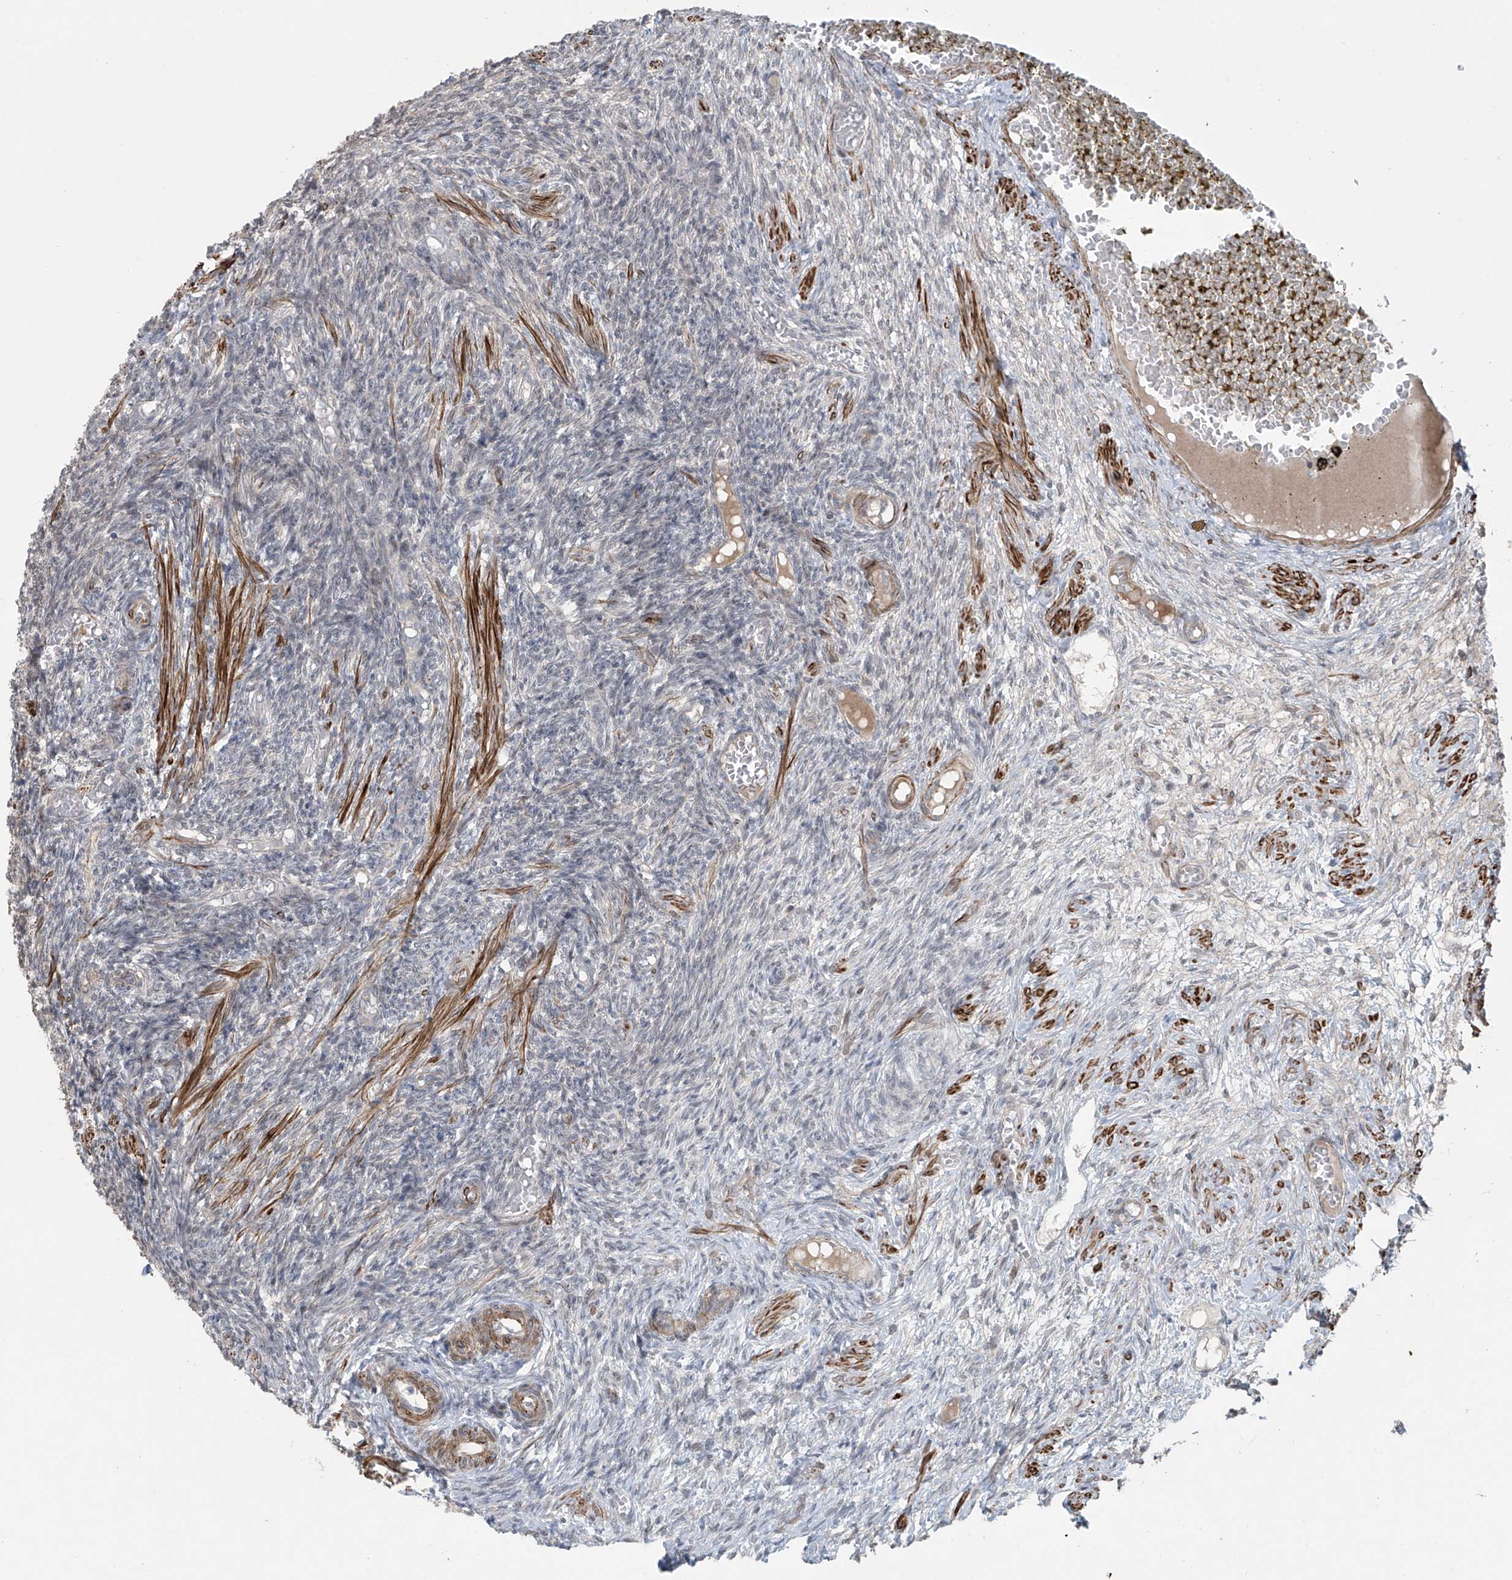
{"staining": {"intensity": "weak", "quantity": "<25%", "location": "cytoplasmic/membranous"}, "tissue": "ovary", "cell_type": "Ovarian stroma cells", "image_type": "normal", "snomed": [{"axis": "morphology", "description": "Normal tissue, NOS"}, {"axis": "topography", "description": "Ovary"}], "caption": "The immunohistochemistry (IHC) photomicrograph has no significant staining in ovarian stroma cells of ovary. The staining is performed using DAB (3,3'-diaminobenzidine) brown chromogen with nuclei counter-stained in using hematoxylin.", "gene": "RASGEF1A", "patient": {"sex": "female", "age": 27}}